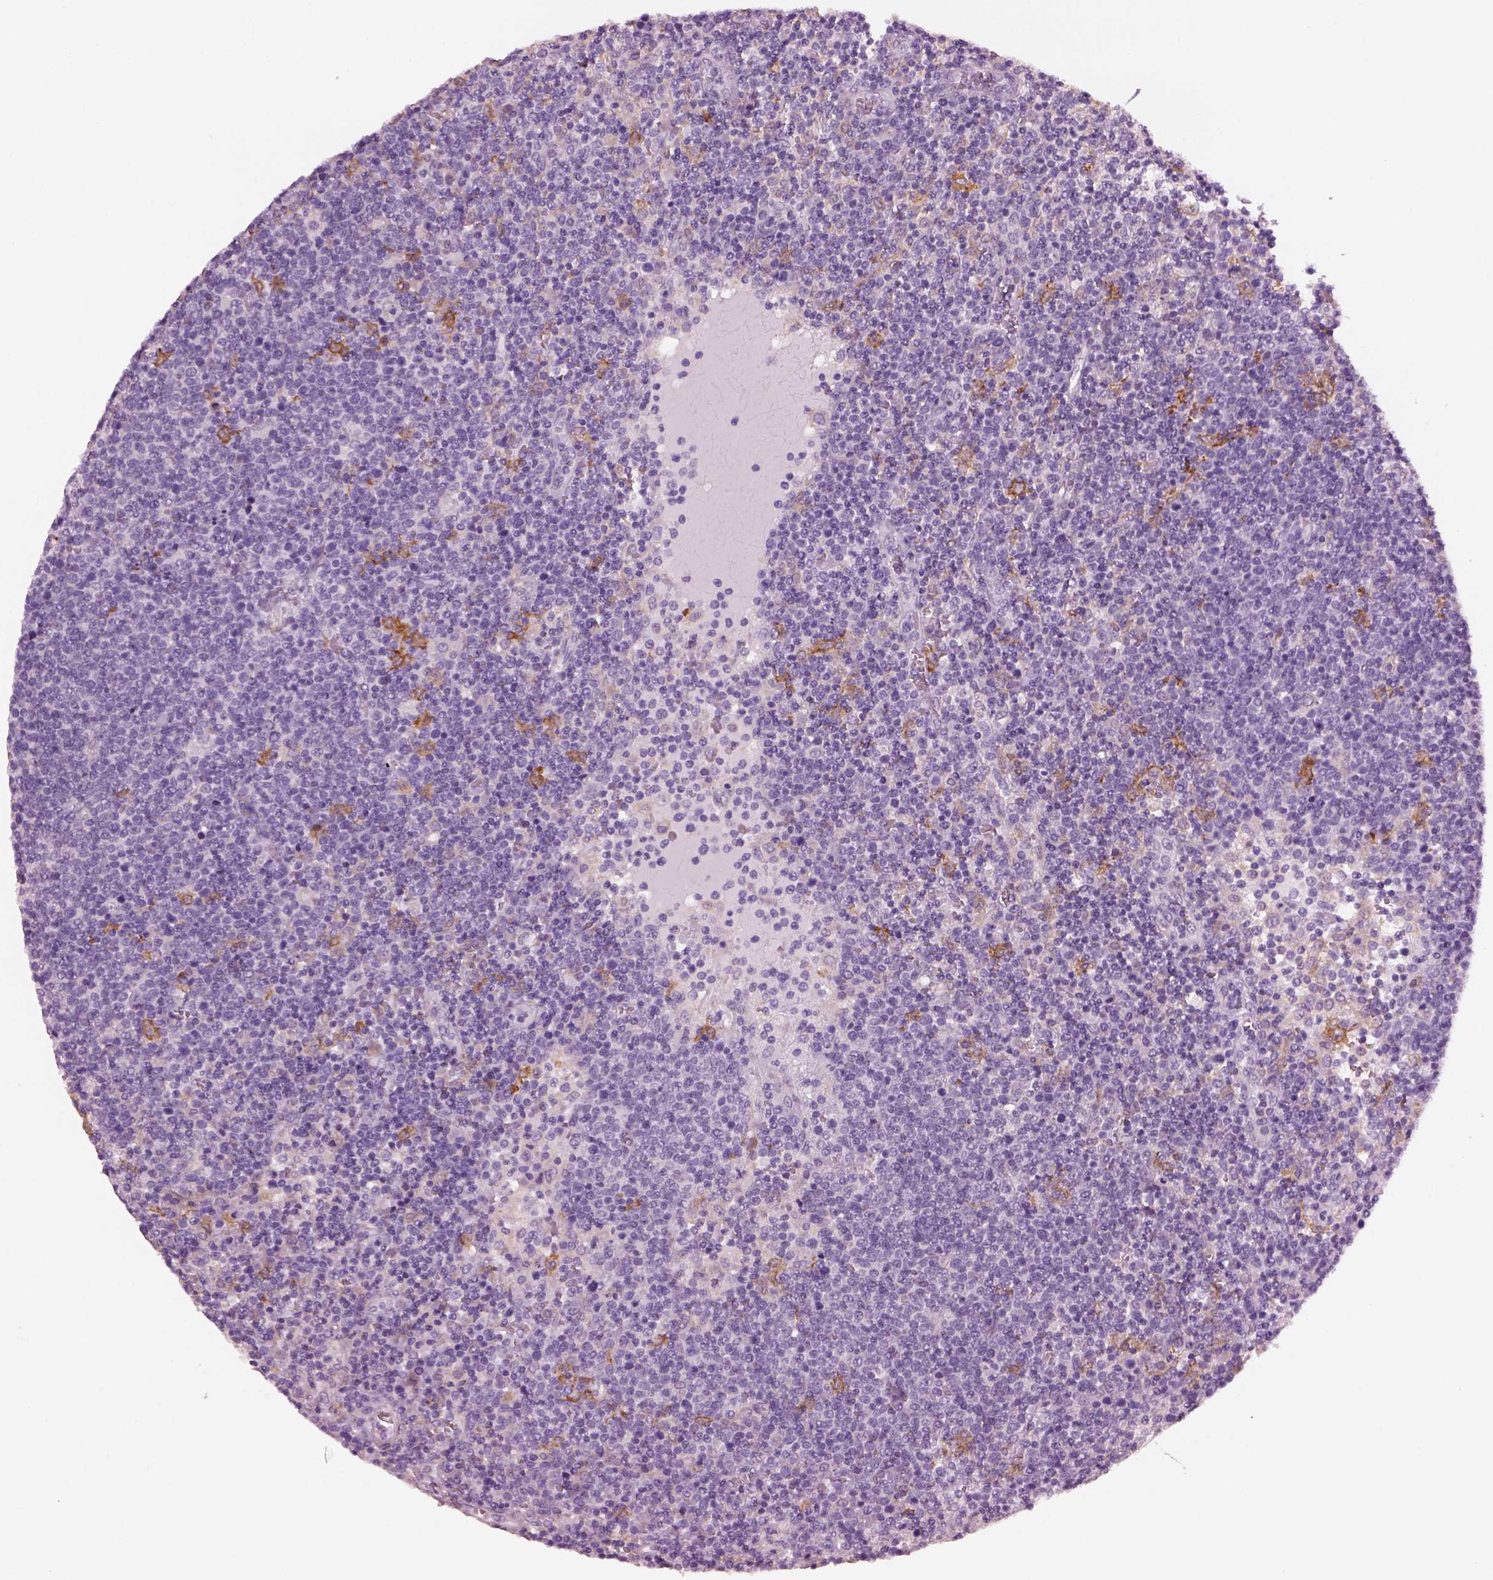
{"staining": {"intensity": "negative", "quantity": "none", "location": "none"}, "tissue": "lymphoma", "cell_type": "Tumor cells", "image_type": "cancer", "snomed": [{"axis": "morphology", "description": "Malignant lymphoma, non-Hodgkin's type, High grade"}, {"axis": "topography", "description": "Lymph node"}], "caption": "High power microscopy photomicrograph of an immunohistochemistry photomicrograph of malignant lymphoma, non-Hodgkin's type (high-grade), revealing no significant positivity in tumor cells.", "gene": "SHTN1", "patient": {"sex": "male", "age": 61}}